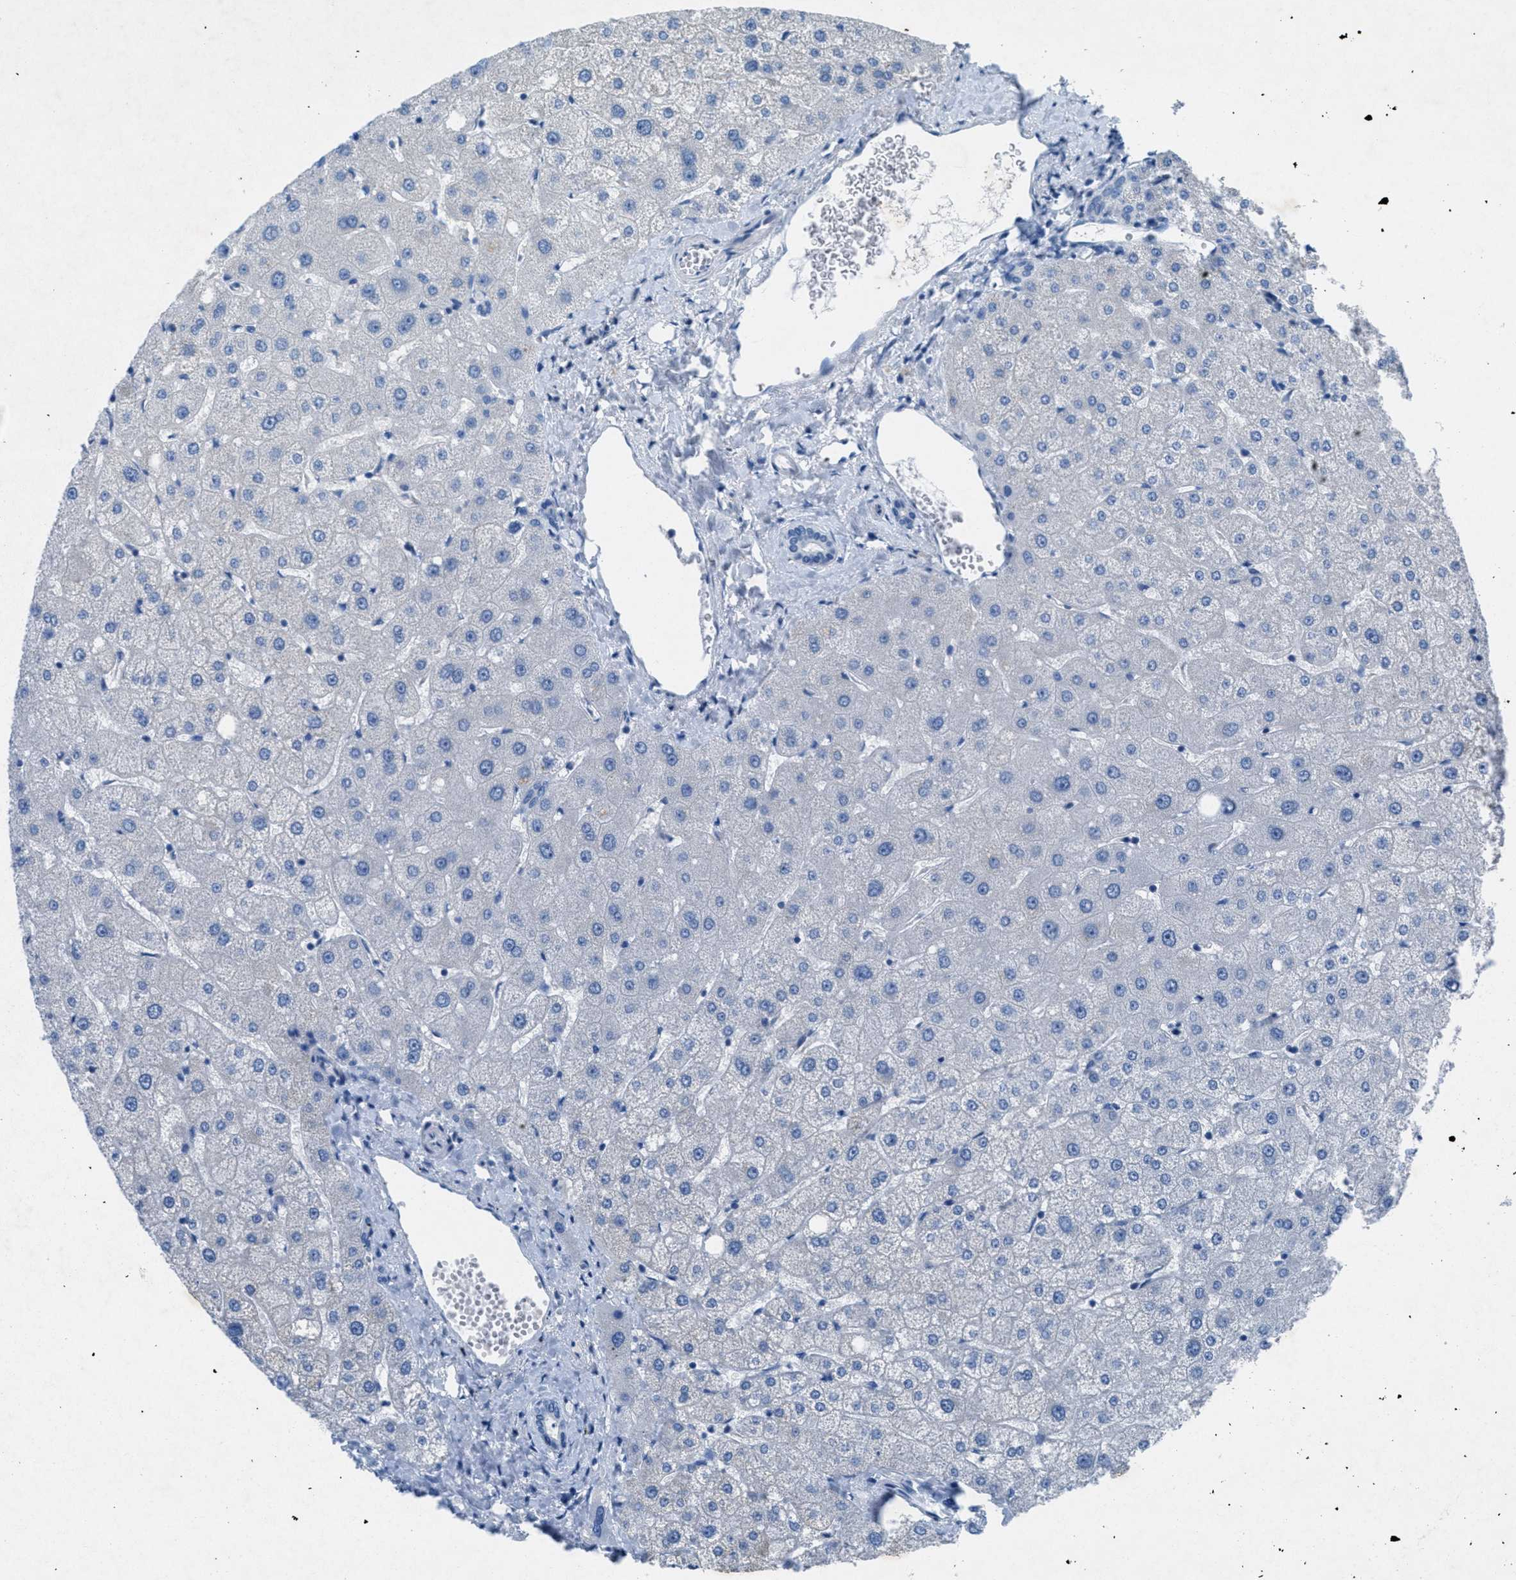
{"staining": {"intensity": "negative", "quantity": "none", "location": "none"}, "tissue": "liver", "cell_type": "Cholangiocytes", "image_type": "normal", "snomed": [{"axis": "morphology", "description": "Normal tissue, NOS"}, {"axis": "topography", "description": "Liver"}], "caption": "Cholangiocytes are negative for protein expression in unremarkable human liver.", "gene": "GALNT17", "patient": {"sex": "male", "age": 73}}